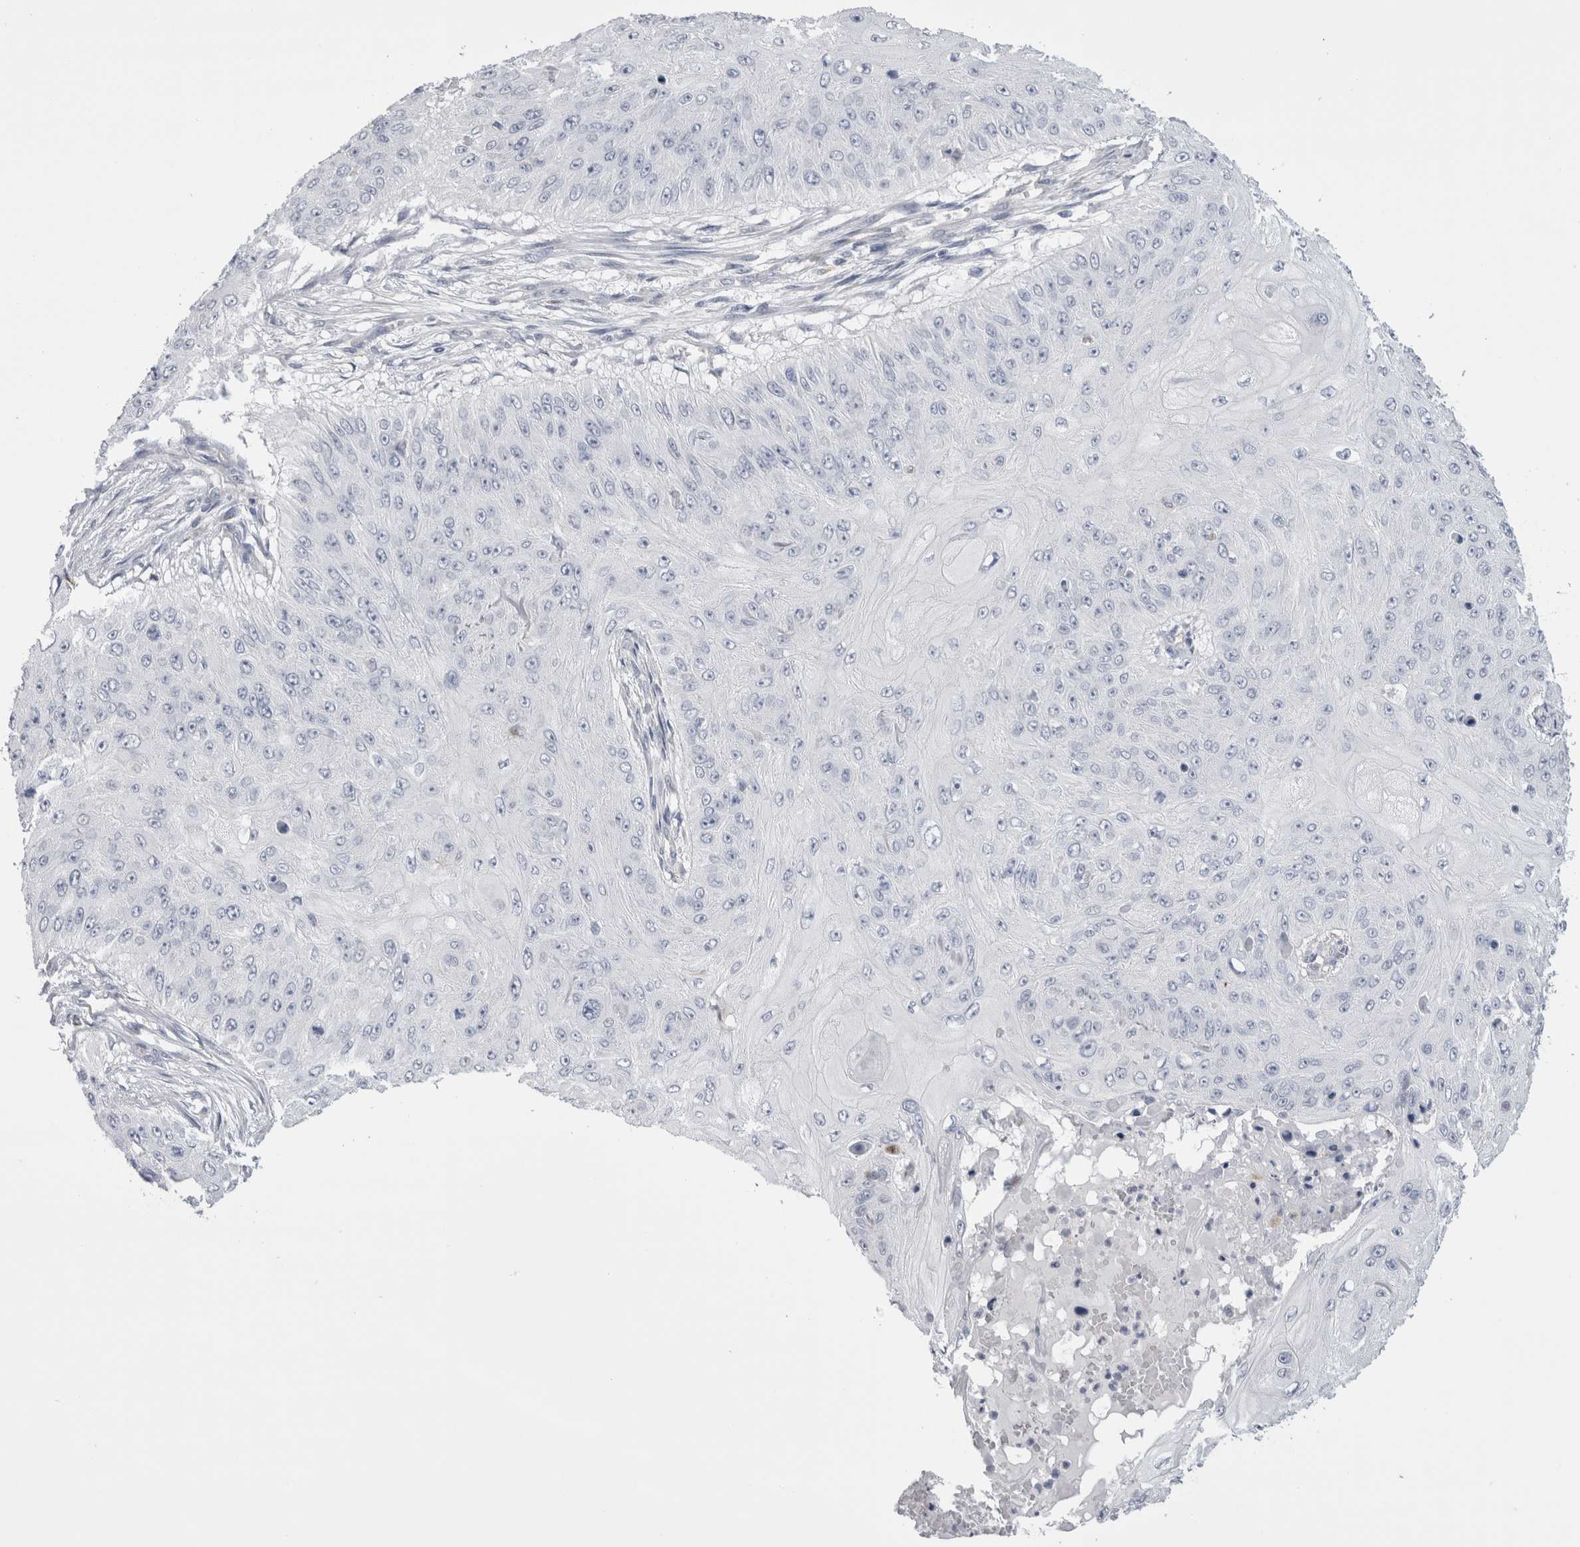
{"staining": {"intensity": "negative", "quantity": "none", "location": "none"}, "tissue": "skin cancer", "cell_type": "Tumor cells", "image_type": "cancer", "snomed": [{"axis": "morphology", "description": "Squamous cell carcinoma, NOS"}, {"axis": "topography", "description": "Skin"}], "caption": "IHC histopathology image of neoplastic tissue: squamous cell carcinoma (skin) stained with DAB displays no significant protein expression in tumor cells.", "gene": "EPDR1", "patient": {"sex": "female", "age": 80}}